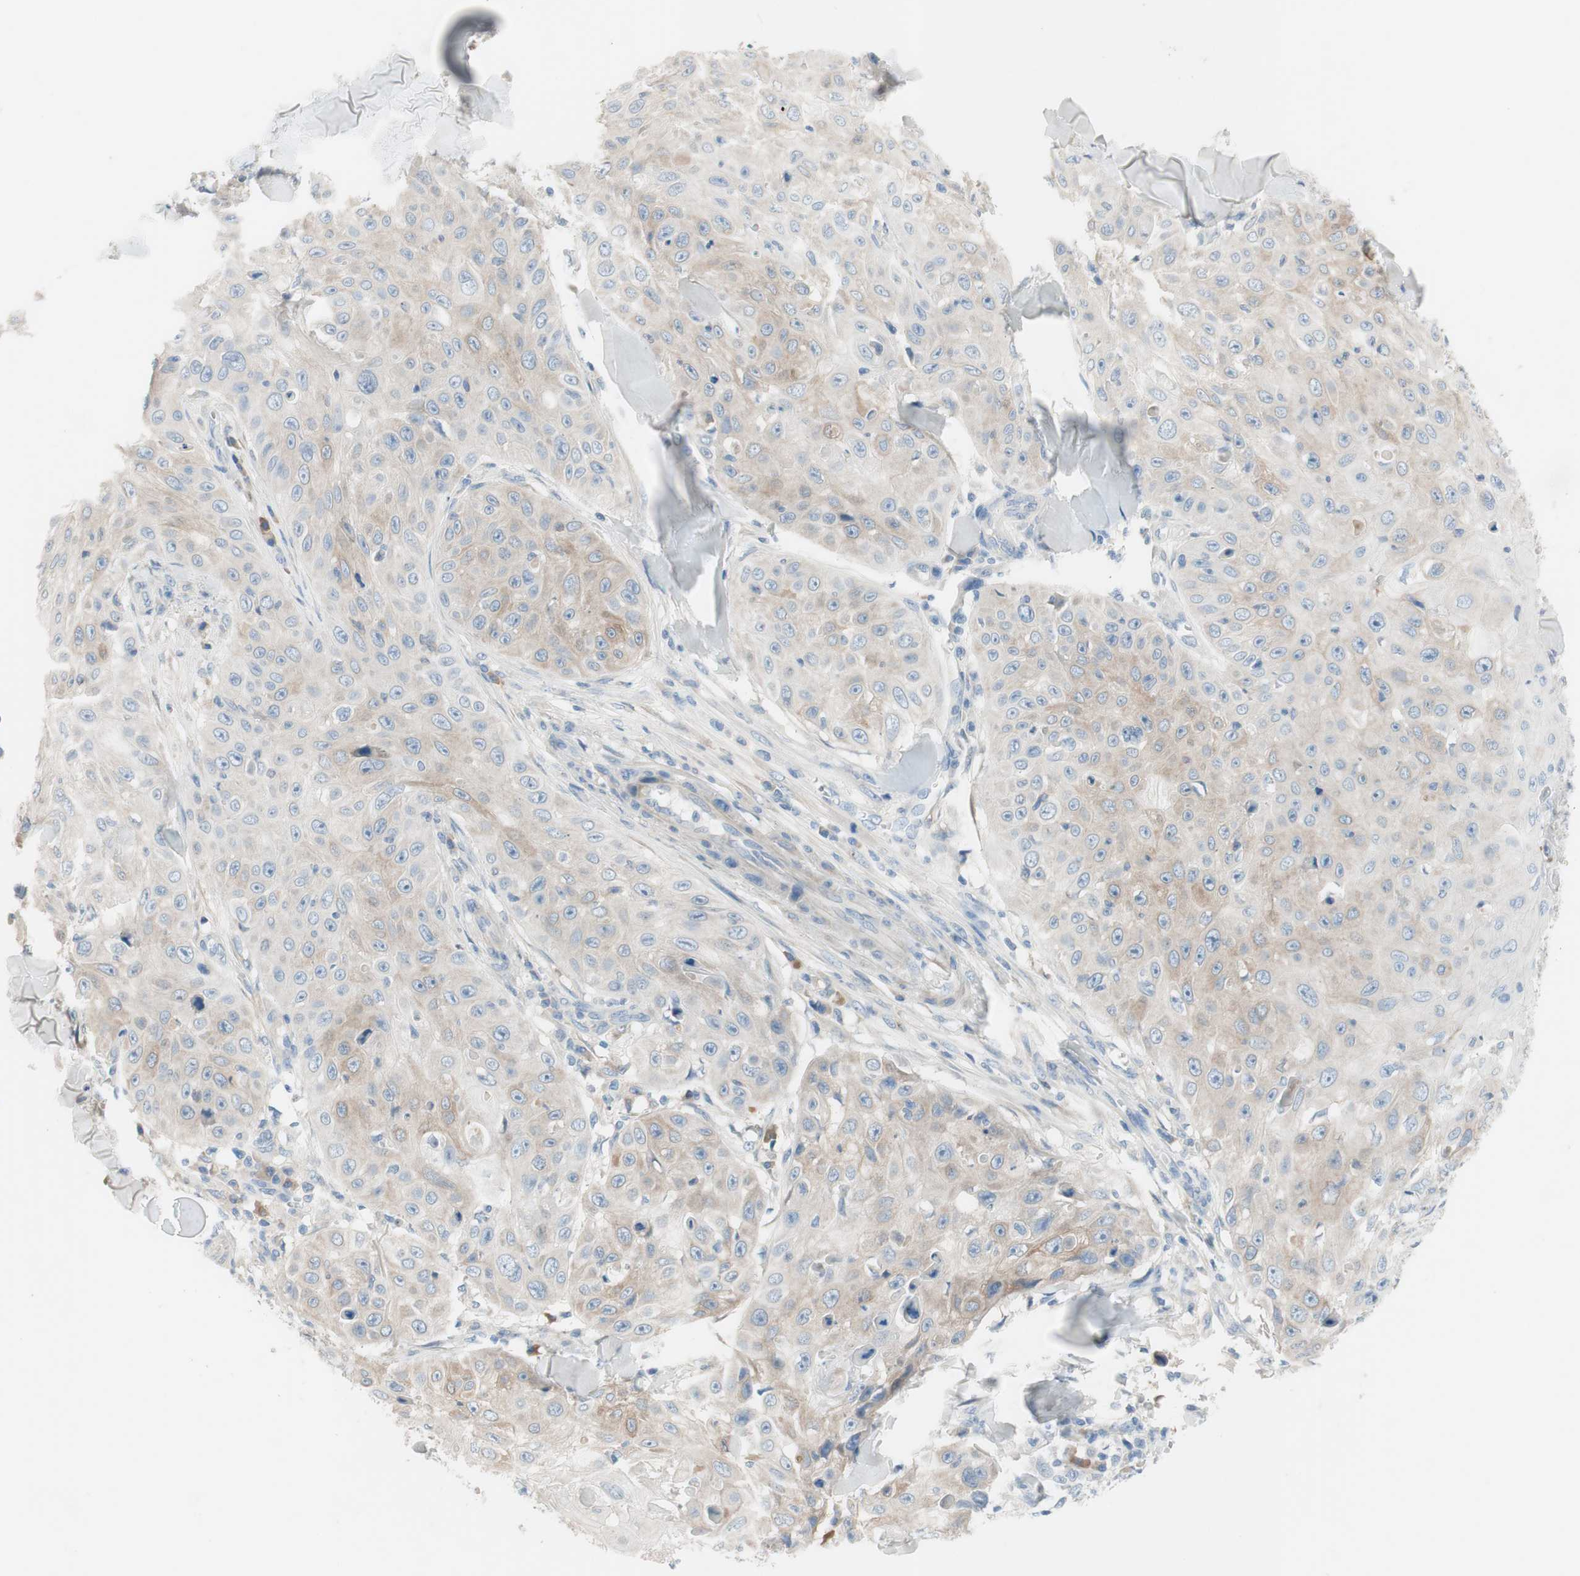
{"staining": {"intensity": "weak", "quantity": "25%-75%", "location": "cytoplasmic/membranous"}, "tissue": "skin cancer", "cell_type": "Tumor cells", "image_type": "cancer", "snomed": [{"axis": "morphology", "description": "Squamous cell carcinoma, NOS"}, {"axis": "topography", "description": "Skin"}], "caption": "Skin cancer (squamous cell carcinoma) was stained to show a protein in brown. There is low levels of weak cytoplasmic/membranous staining in approximately 25%-75% of tumor cells. (DAB IHC with brightfield microscopy, high magnification).", "gene": "FDFT1", "patient": {"sex": "male", "age": 86}}